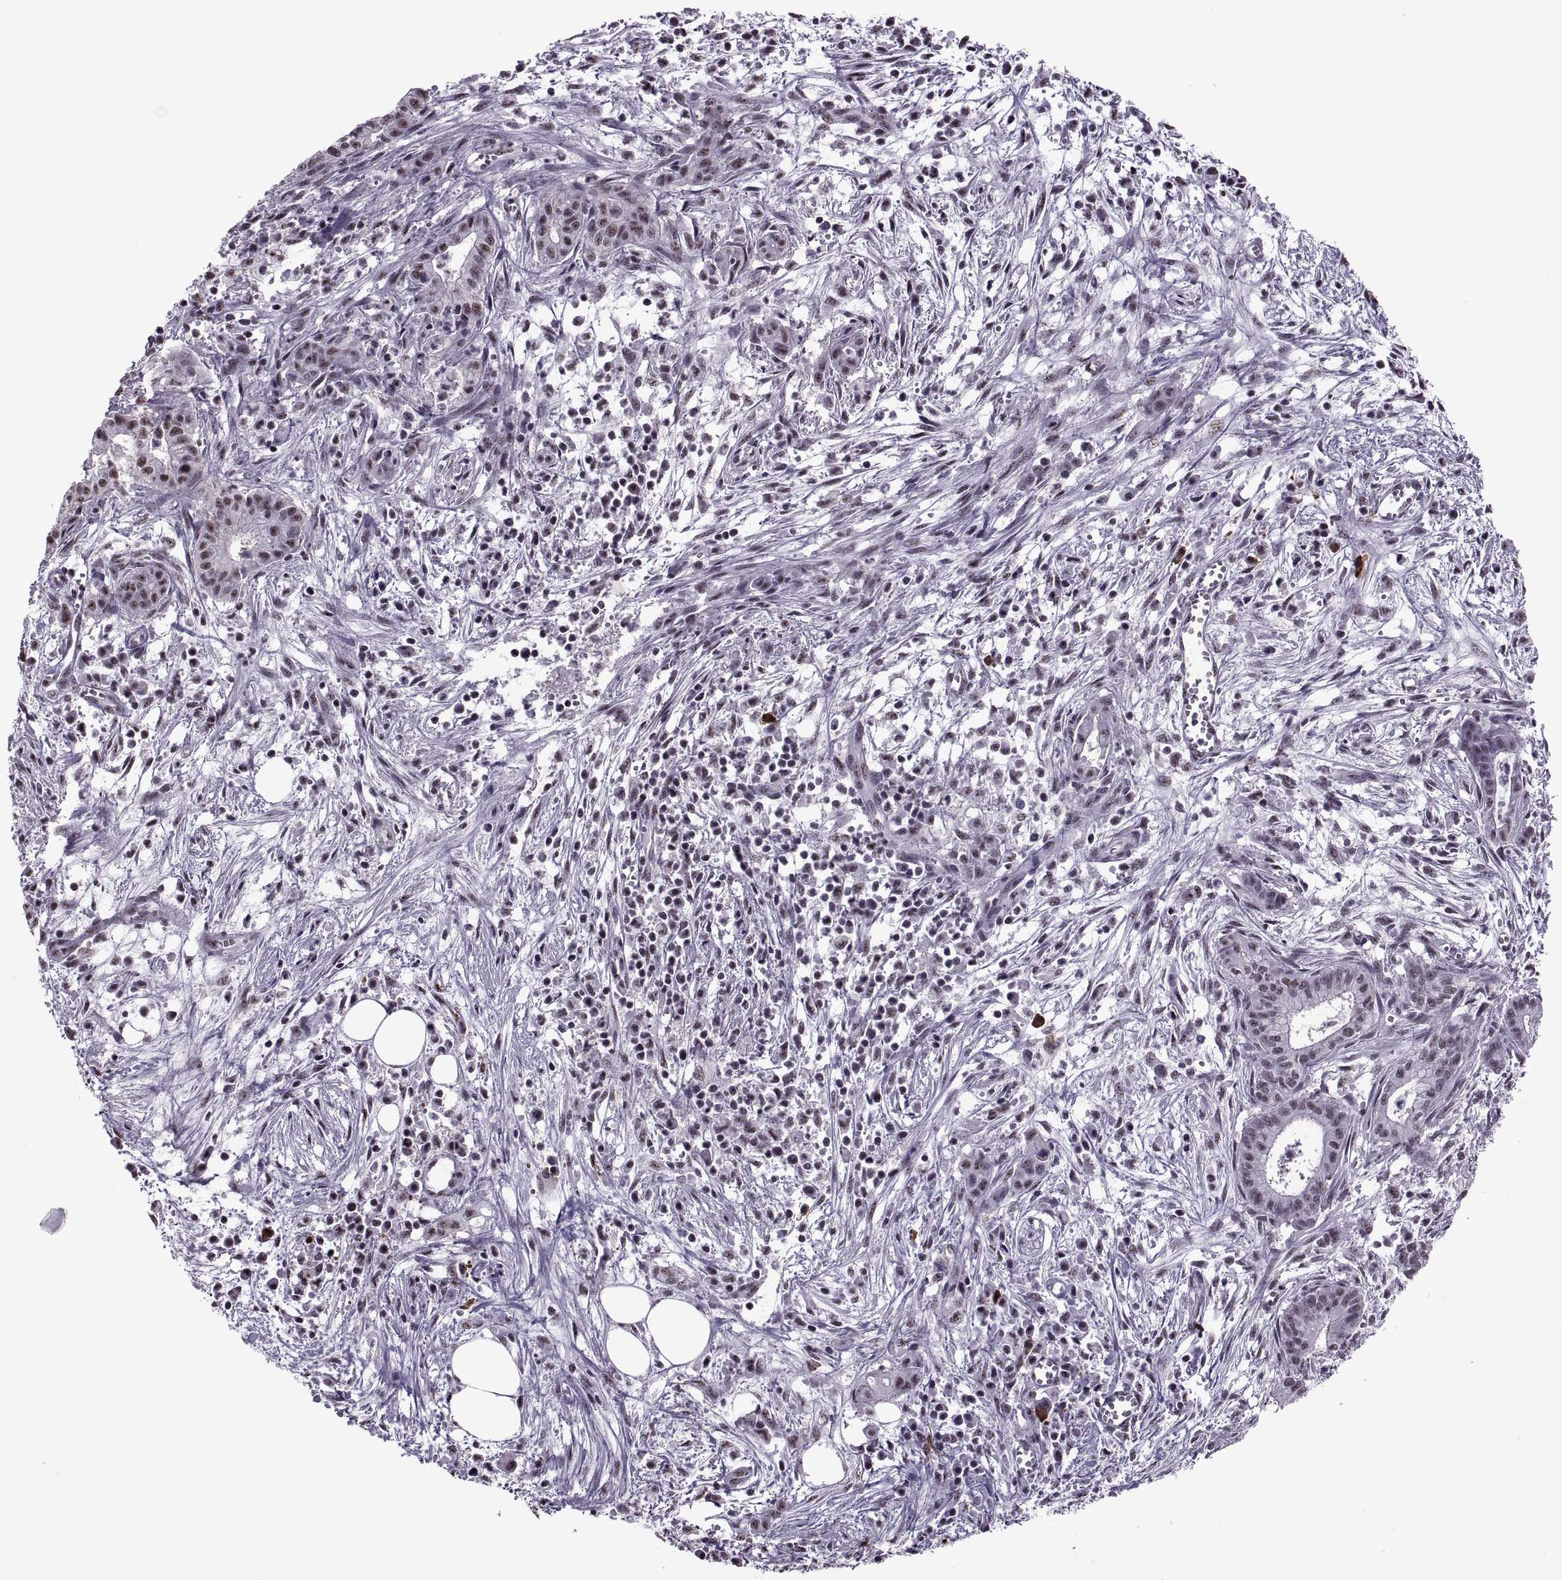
{"staining": {"intensity": "weak", "quantity": "25%-75%", "location": "nuclear"}, "tissue": "pancreatic cancer", "cell_type": "Tumor cells", "image_type": "cancer", "snomed": [{"axis": "morphology", "description": "Adenocarcinoma, NOS"}, {"axis": "topography", "description": "Pancreas"}], "caption": "High-power microscopy captured an immunohistochemistry (IHC) histopathology image of adenocarcinoma (pancreatic), revealing weak nuclear expression in about 25%-75% of tumor cells.", "gene": "MAGEA4", "patient": {"sex": "male", "age": 48}}